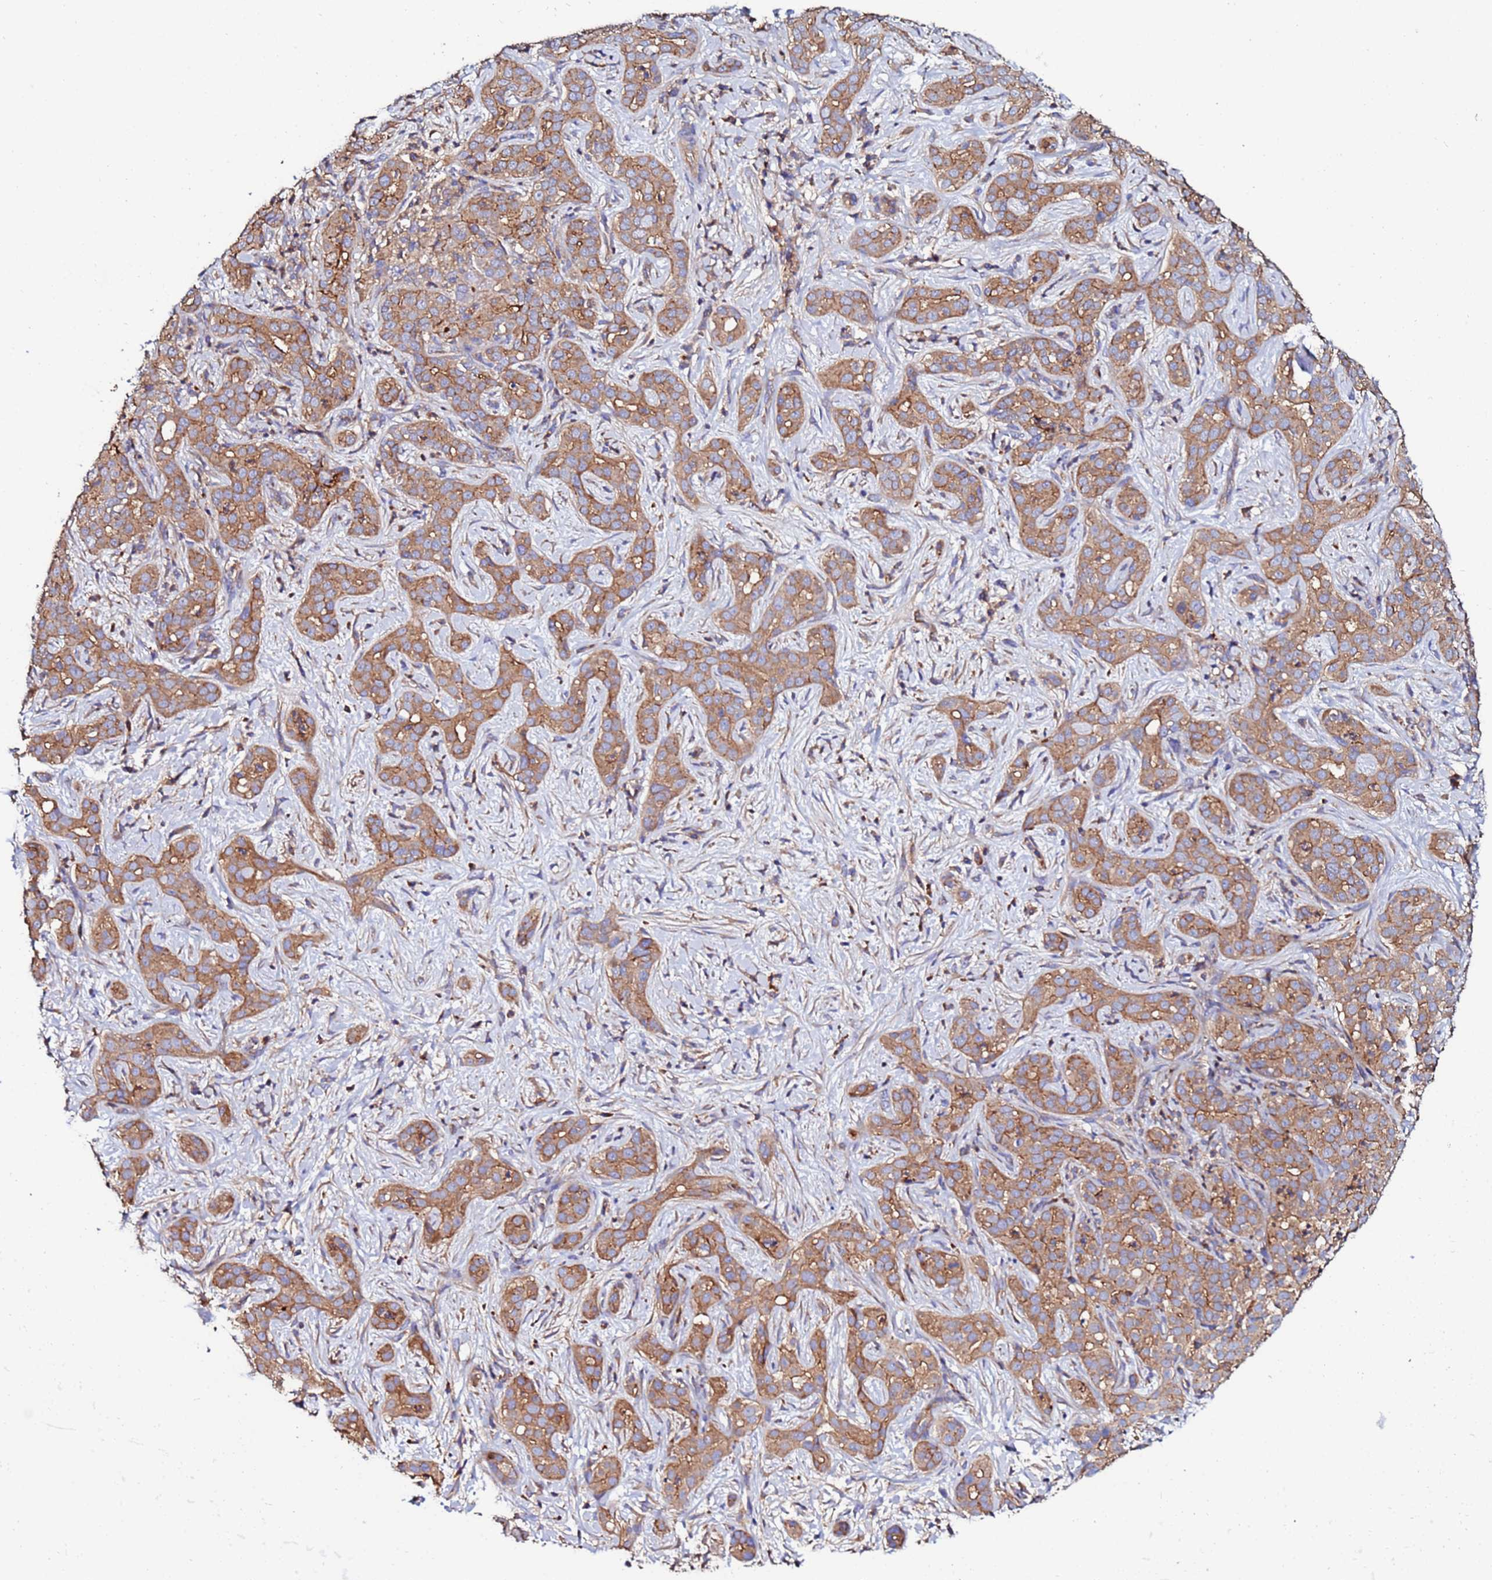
{"staining": {"intensity": "moderate", "quantity": ">75%", "location": "cytoplasmic/membranous"}, "tissue": "liver cancer", "cell_type": "Tumor cells", "image_type": "cancer", "snomed": [{"axis": "morphology", "description": "Carcinoma, Hepatocellular, NOS"}, {"axis": "topography", "description": "Liver"}], "caption": "Brown immunohistochemical staining in human liver hepatocellular carcinoma demonstrates moderate cytoplasmic/membranous staining in about >75% of tumor cells.", "gene": "POTEE", "patient": {"sex": "female", "age": 43}}